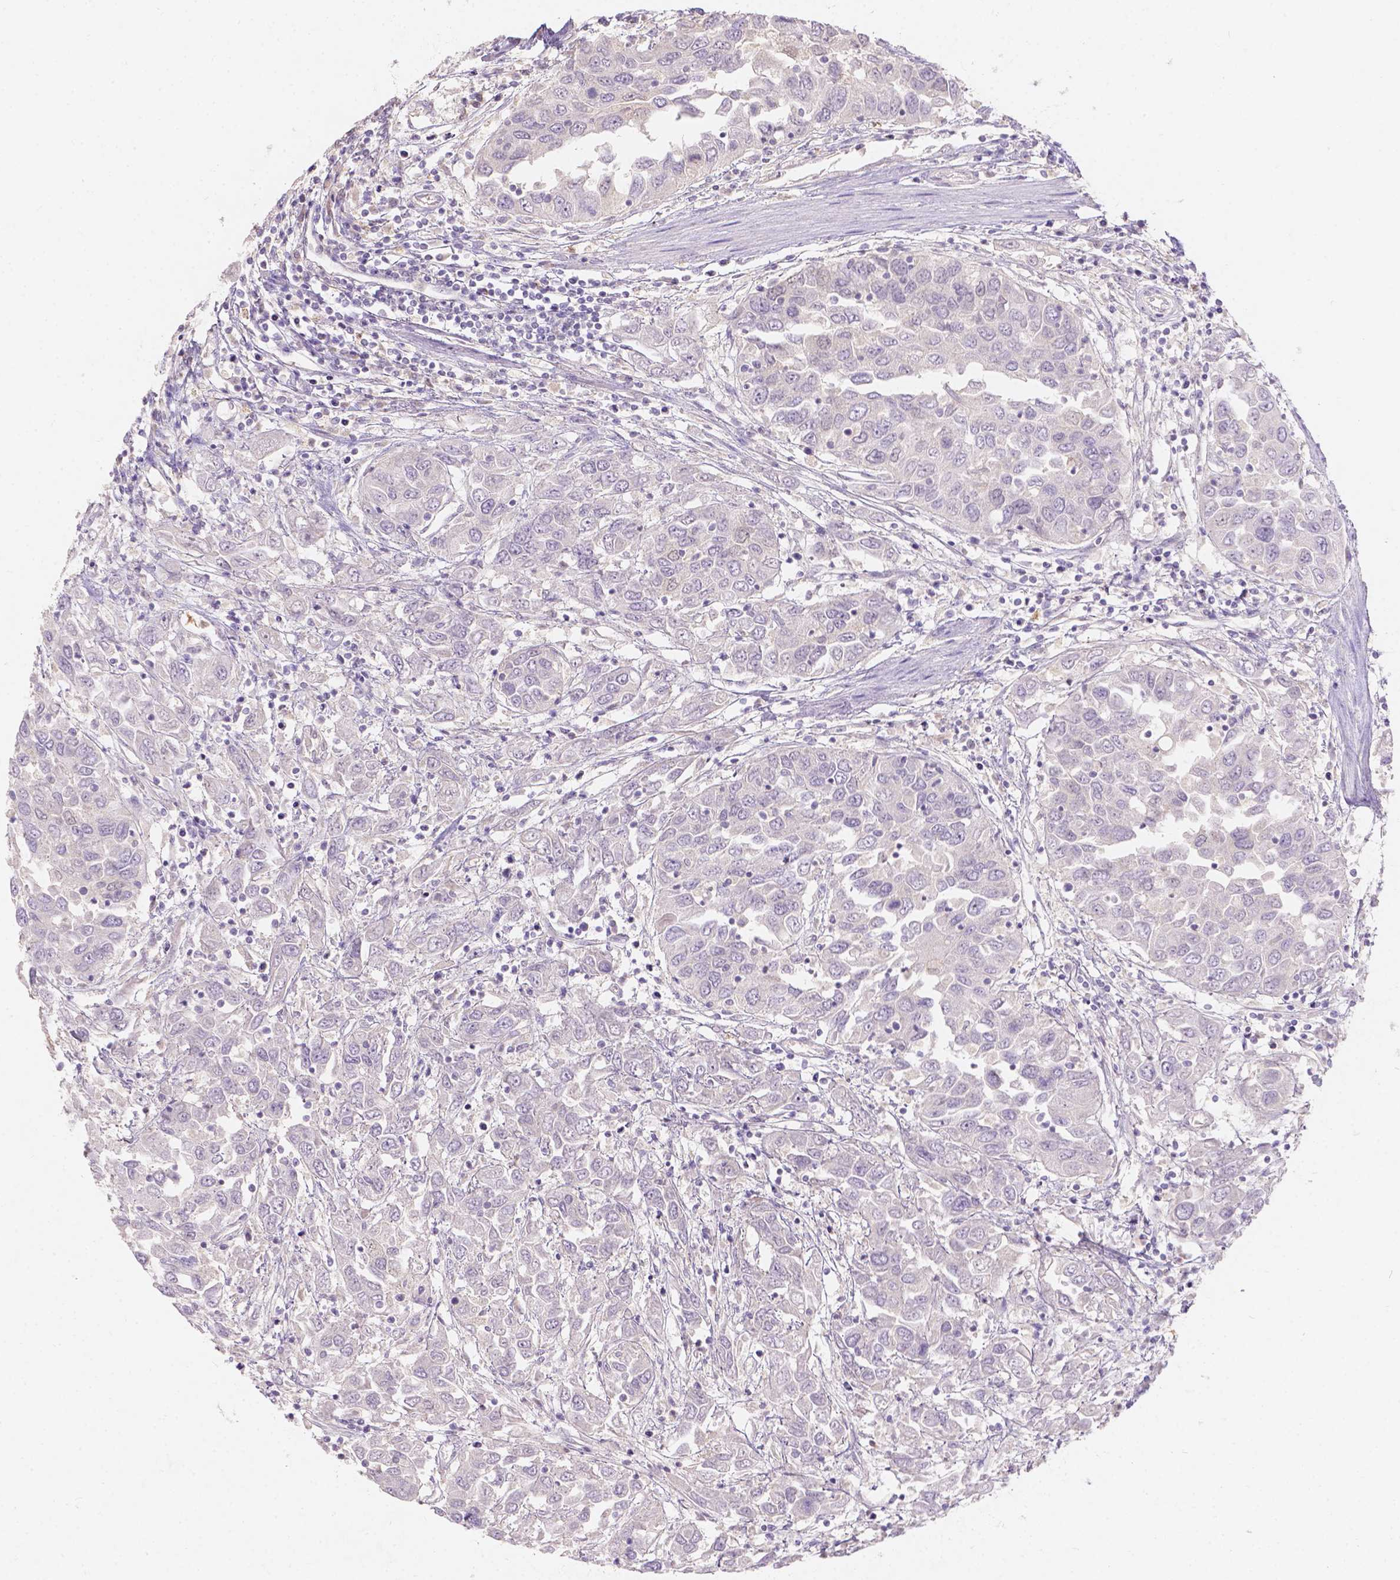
{"staining": {"intensity": "negative", "quantity": "none", "location": "none"}, "tissue": "urothelial cancer", "cell_type": "Tumor cells", "image_type": "cancer", "snomed": [{"axis": "morphology", "description": "Urothelial carcinoma, High grade"}, {"axis": "topography", "description": "Urinary bladder"}], "caption": "A photomicrograph of human urothelial carcinoma (high-grade) is negative for staining in tumor cells.", "gene": "DCAF4L1", "patient": {"sex": "male", "age": 76}}